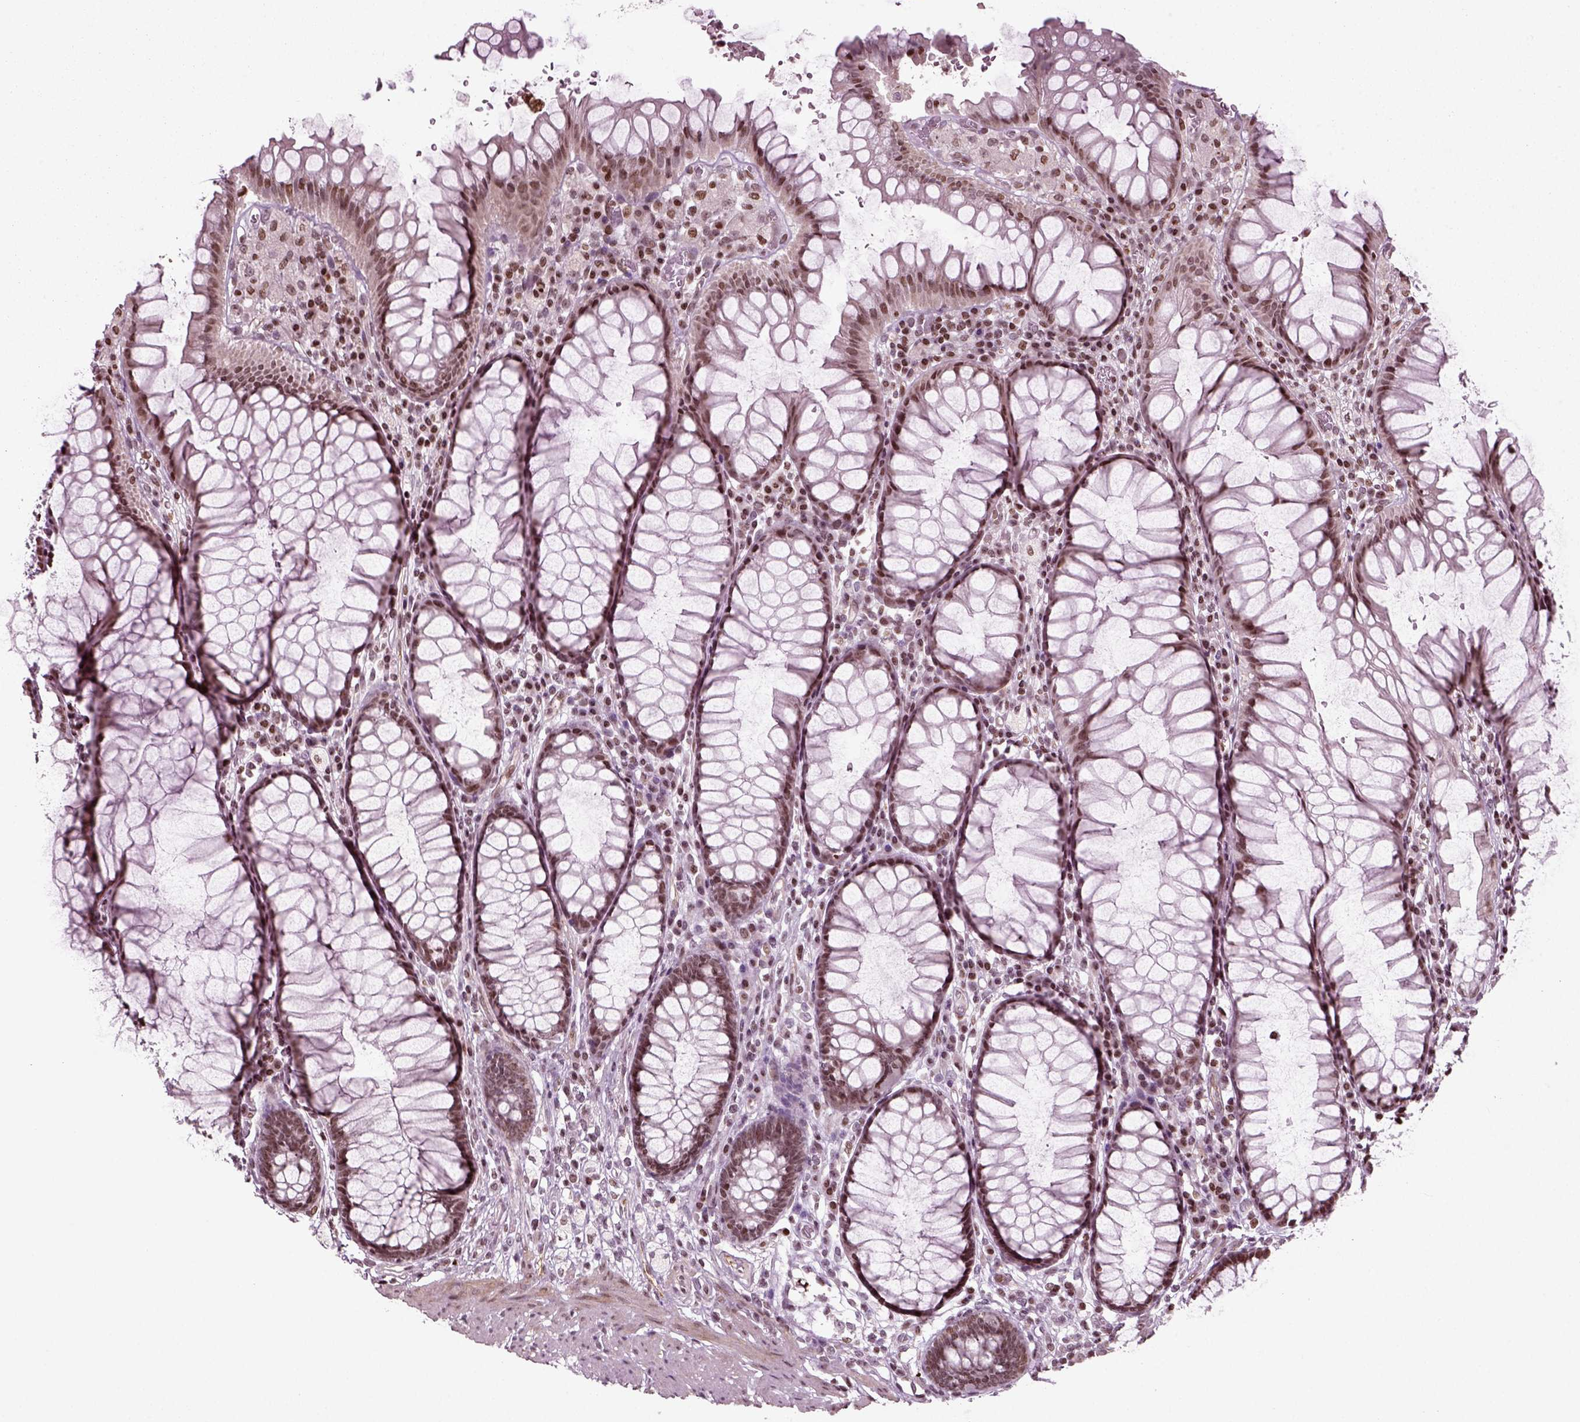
{"staining": {"intensity": "moderate", "quantity": "25%-75%", "location": "nuclear"}, "tissue": "rectum", "cell_type": "Glandular cells", "image_type": "normal", "snomed": [{"axis": "morphology", "description": "Normal tissue, NOS"}, {"axis": "topography", "description": "Rectum"}], "caption": "Glandular cells display moderate nuclear positivity in approximately 25%-75% of cells in unremarkable rectum. The protein is stained brown, and the nuclei are stained in blue (DAB (3,3'-diaminobenzidine) IHC with brightfield microscopy, high magnification).", "gene": "HEYL", "patient": {"sex": "female", "age": 68}}